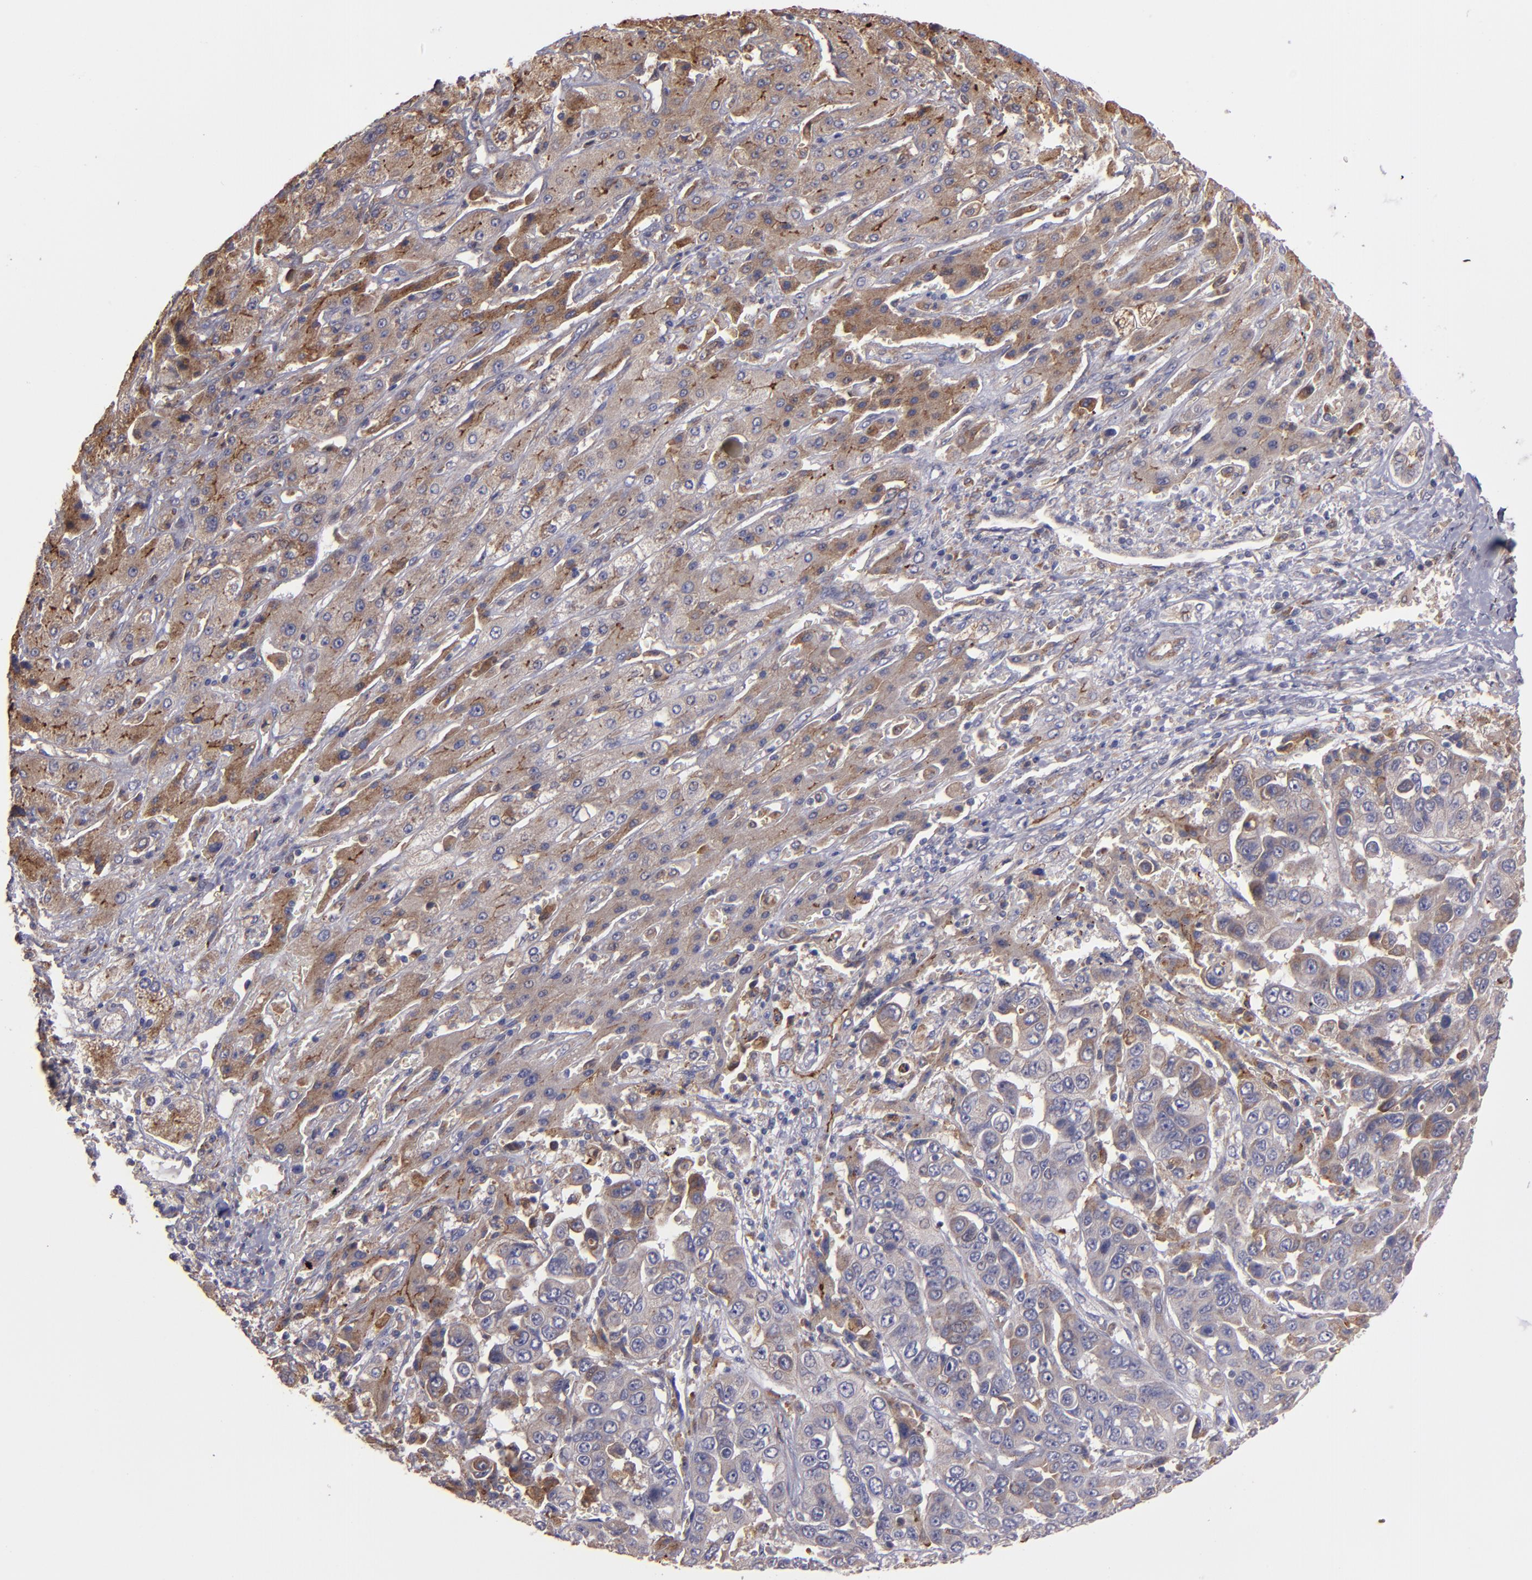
{"staining": {"intensity": "moderate", "quantity": ">75%", "location": "cytoplasmic/membranous"}, "tissue": "liver cancer", "cell_type": "Tumor cells", "image_type": "cancer", "snomed": [{"axis": "morphology", "description": "Cholangiocarcinoma"}, {"axis": "topography", "description": "Liver"}], "caption": "Tumor cells exhibit moderate cytoplasmic/membranous staining in about >75% of cells in liver cancer.", "gene": "IFIH1", "patient": {"sex": "female", "age": 52}}